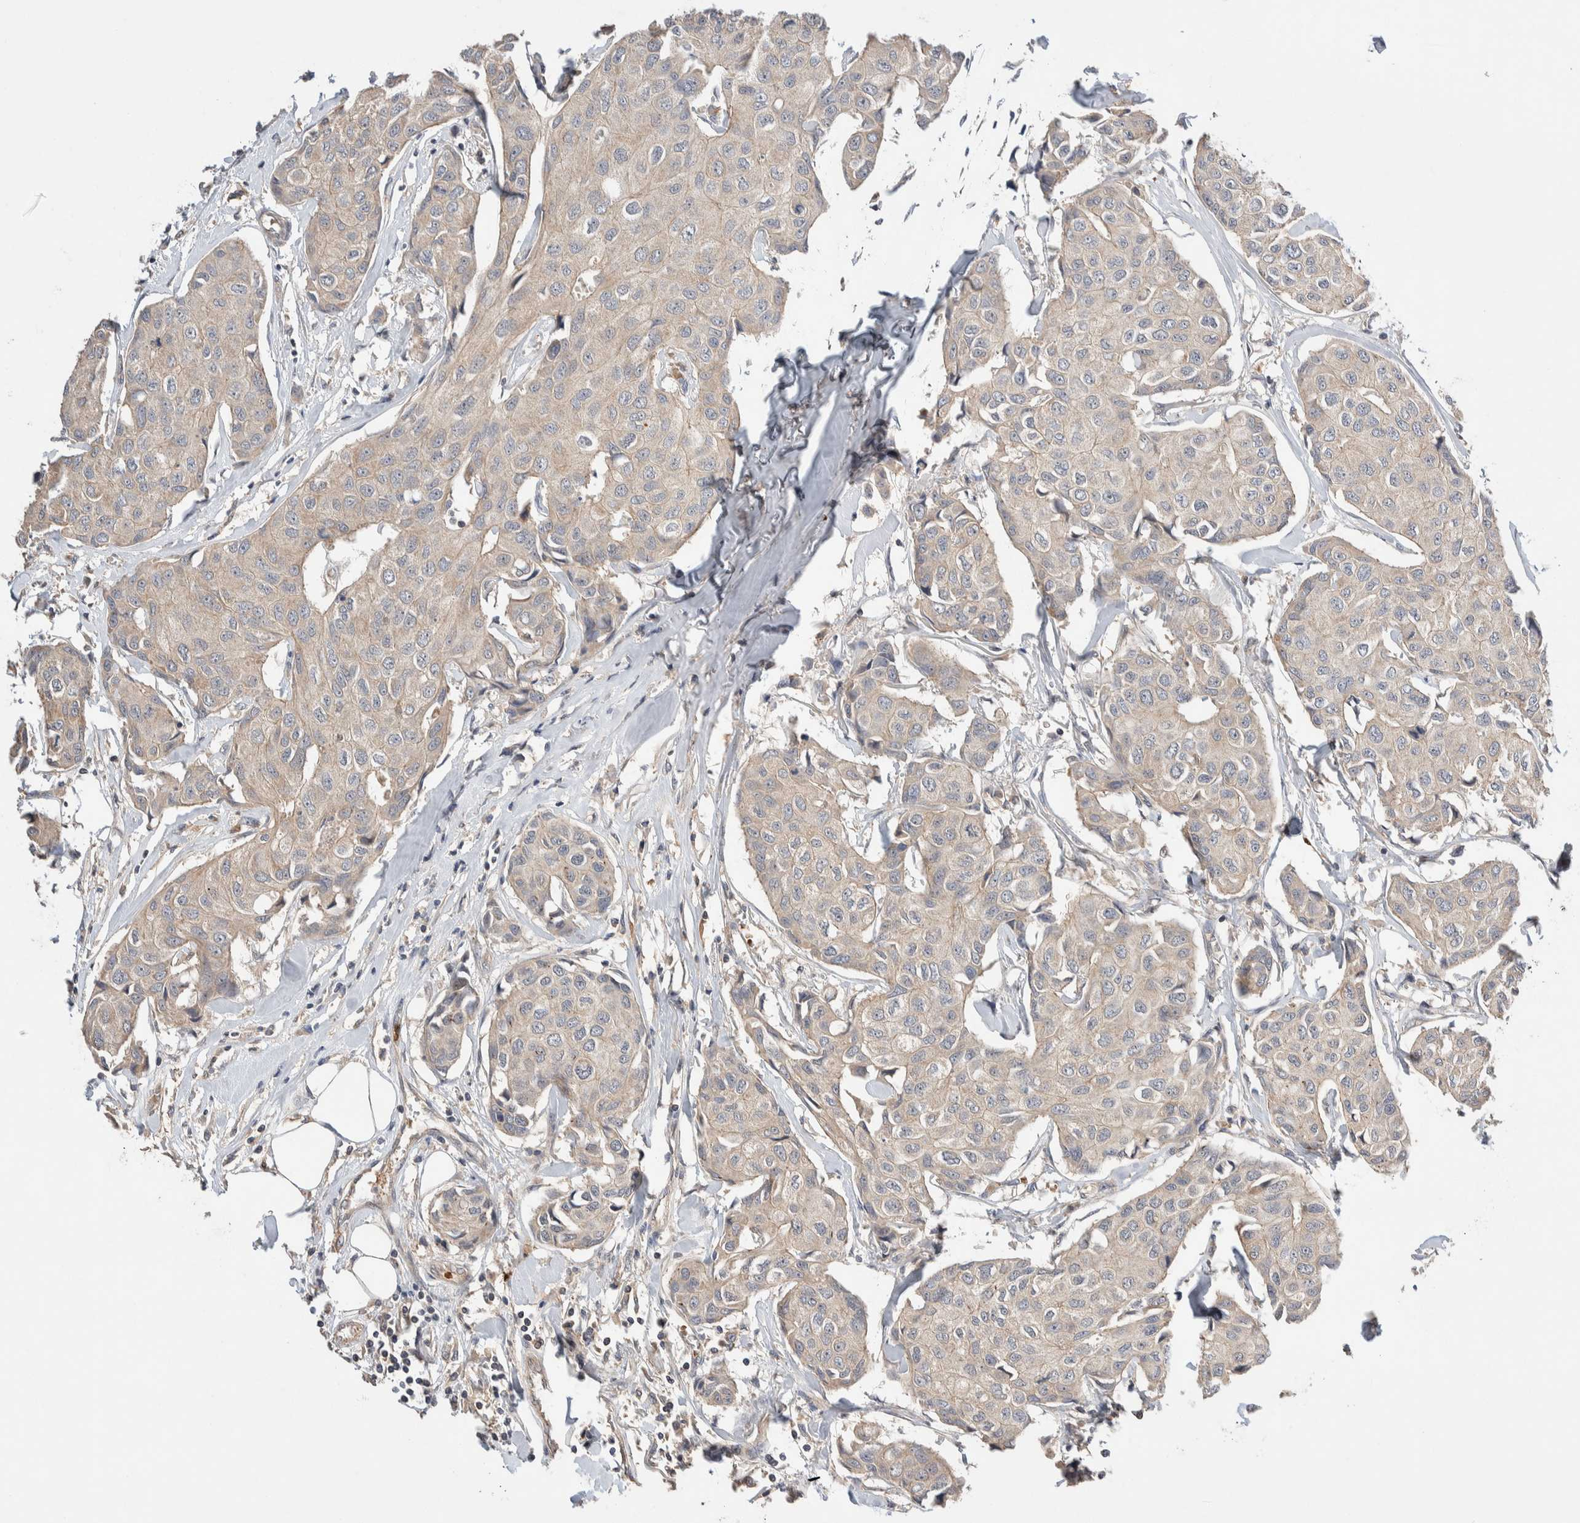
{"staining": {"intensity": "negative", "quantity": "none", "location": "none"}, "tissue": "breast cancer", "cell_type": "Tumor cells", "image_type": "cancer", "snomed": [{"axis": "morphology", "description": "Duct carcinoma"}, {"axis": "topography", "description": "Breast"}], "caption": "DAB (3,3'-diaminobenzidine) immunohistochemical staining of human intraductal carcinoma (breast) reveals no significant staining in tumor cells. Brightfield microscopy of IHC stained with DAB (brown) and hematoxylin (blue), captured at high magnification.", "gene": "WDR91", "patient": {"sex": "female", "age": 80}}